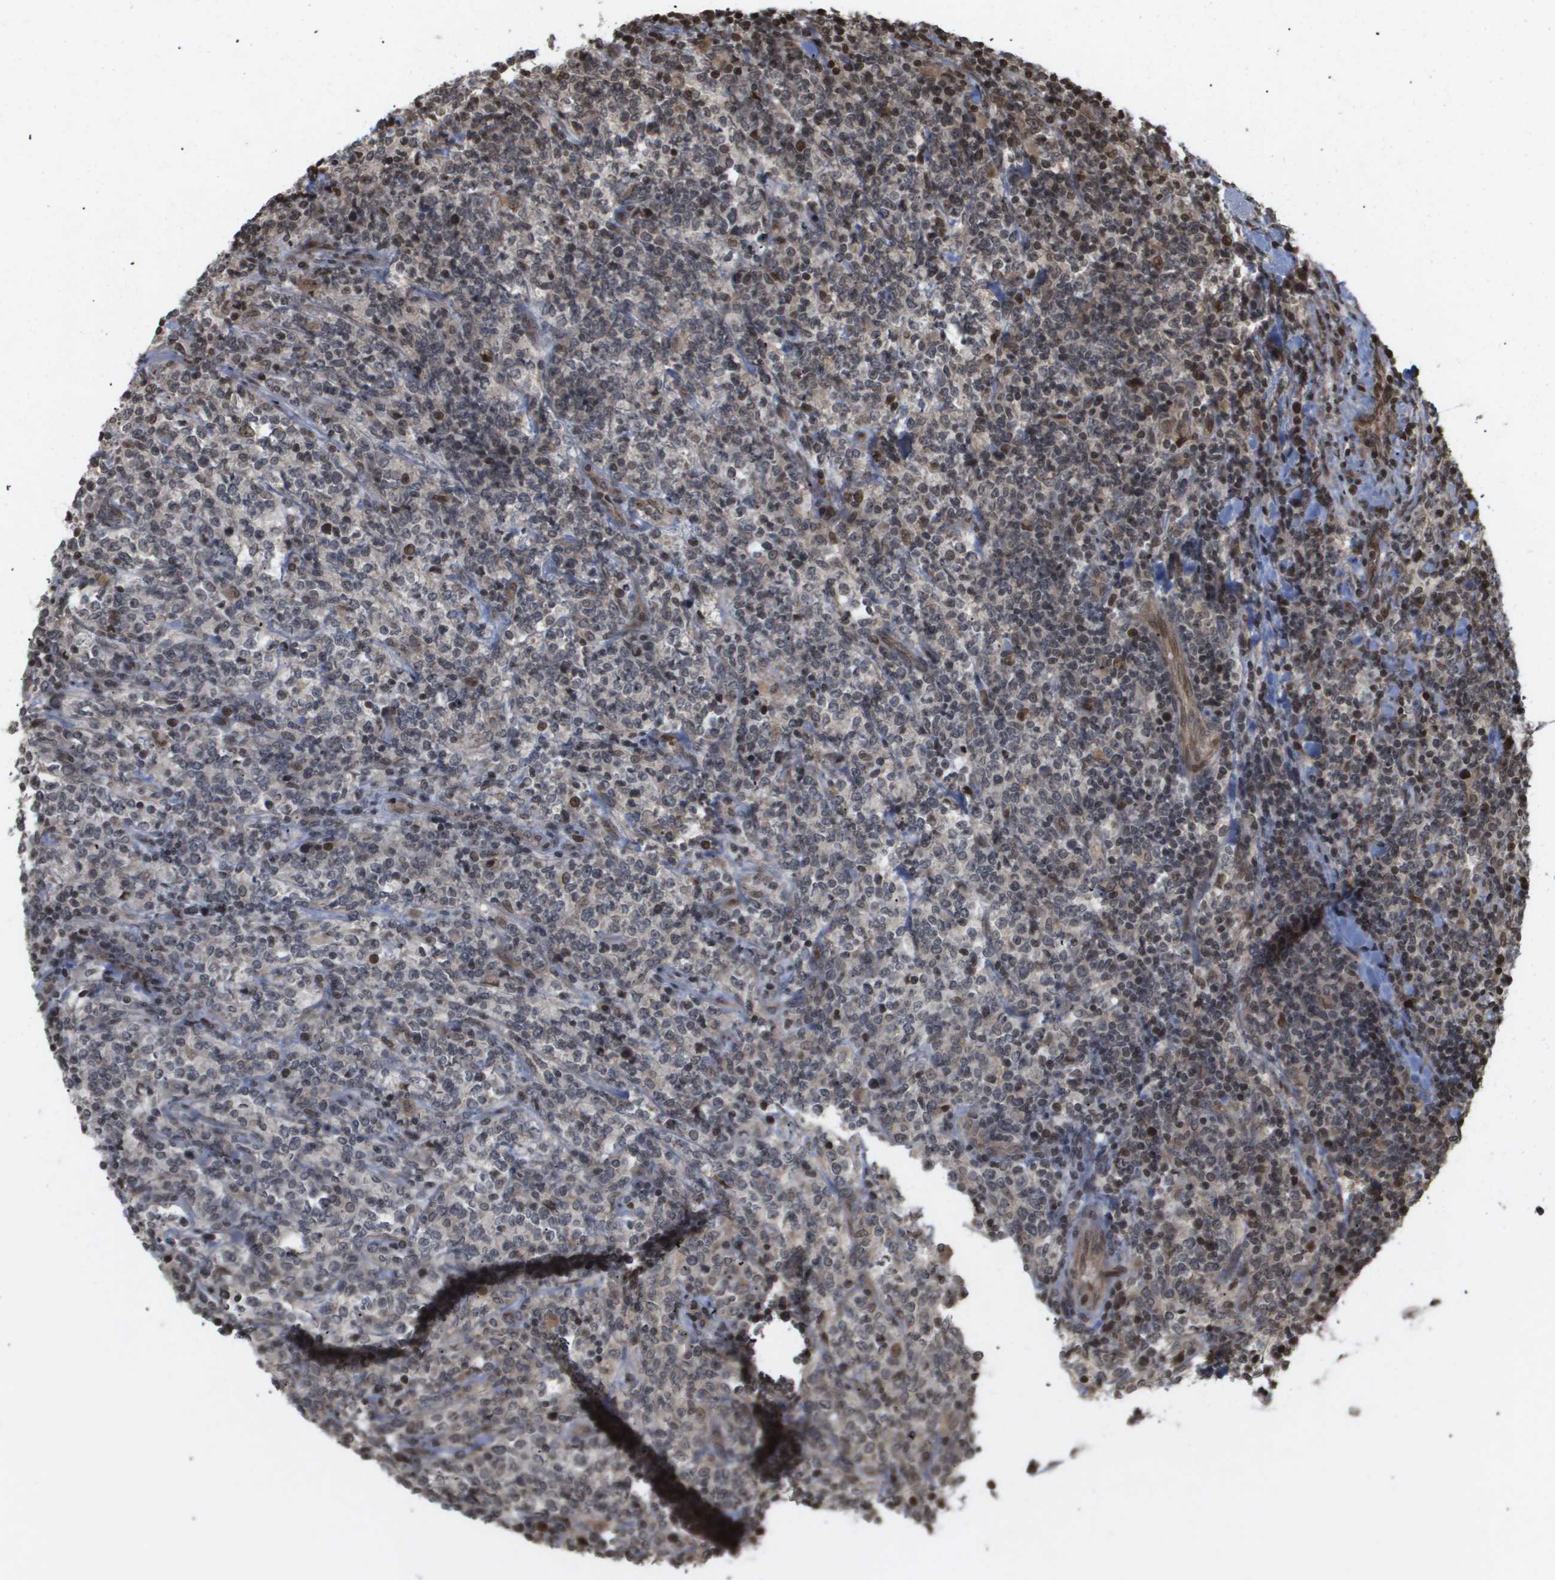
{"staining": {"intensity": "moderate", "quantity": "<25%", "location": "nuclear"}, "tissue": "lymphoma", "cell_type": "Tumor cells", "image_type": "cancer", "snomed": [{"axis": "morphology", "description": "Malignant lymphoma, non-Hodgkin's type, High grade"}, {"axis": "topography", "description": "Soft tissue"}], "caption": "Immunohistochemical staining of lymphoma shows low levels of moderate nuclear expression in about <25% of tumor cells. The staining was performed using DAB (3,3'-diaminobenzidine), with brown indicating positive protein expression. Nuclei are stained blue with hematoxylin.", "gene": "HSPA6", "patient": {"sex": "male", "age": 18}}